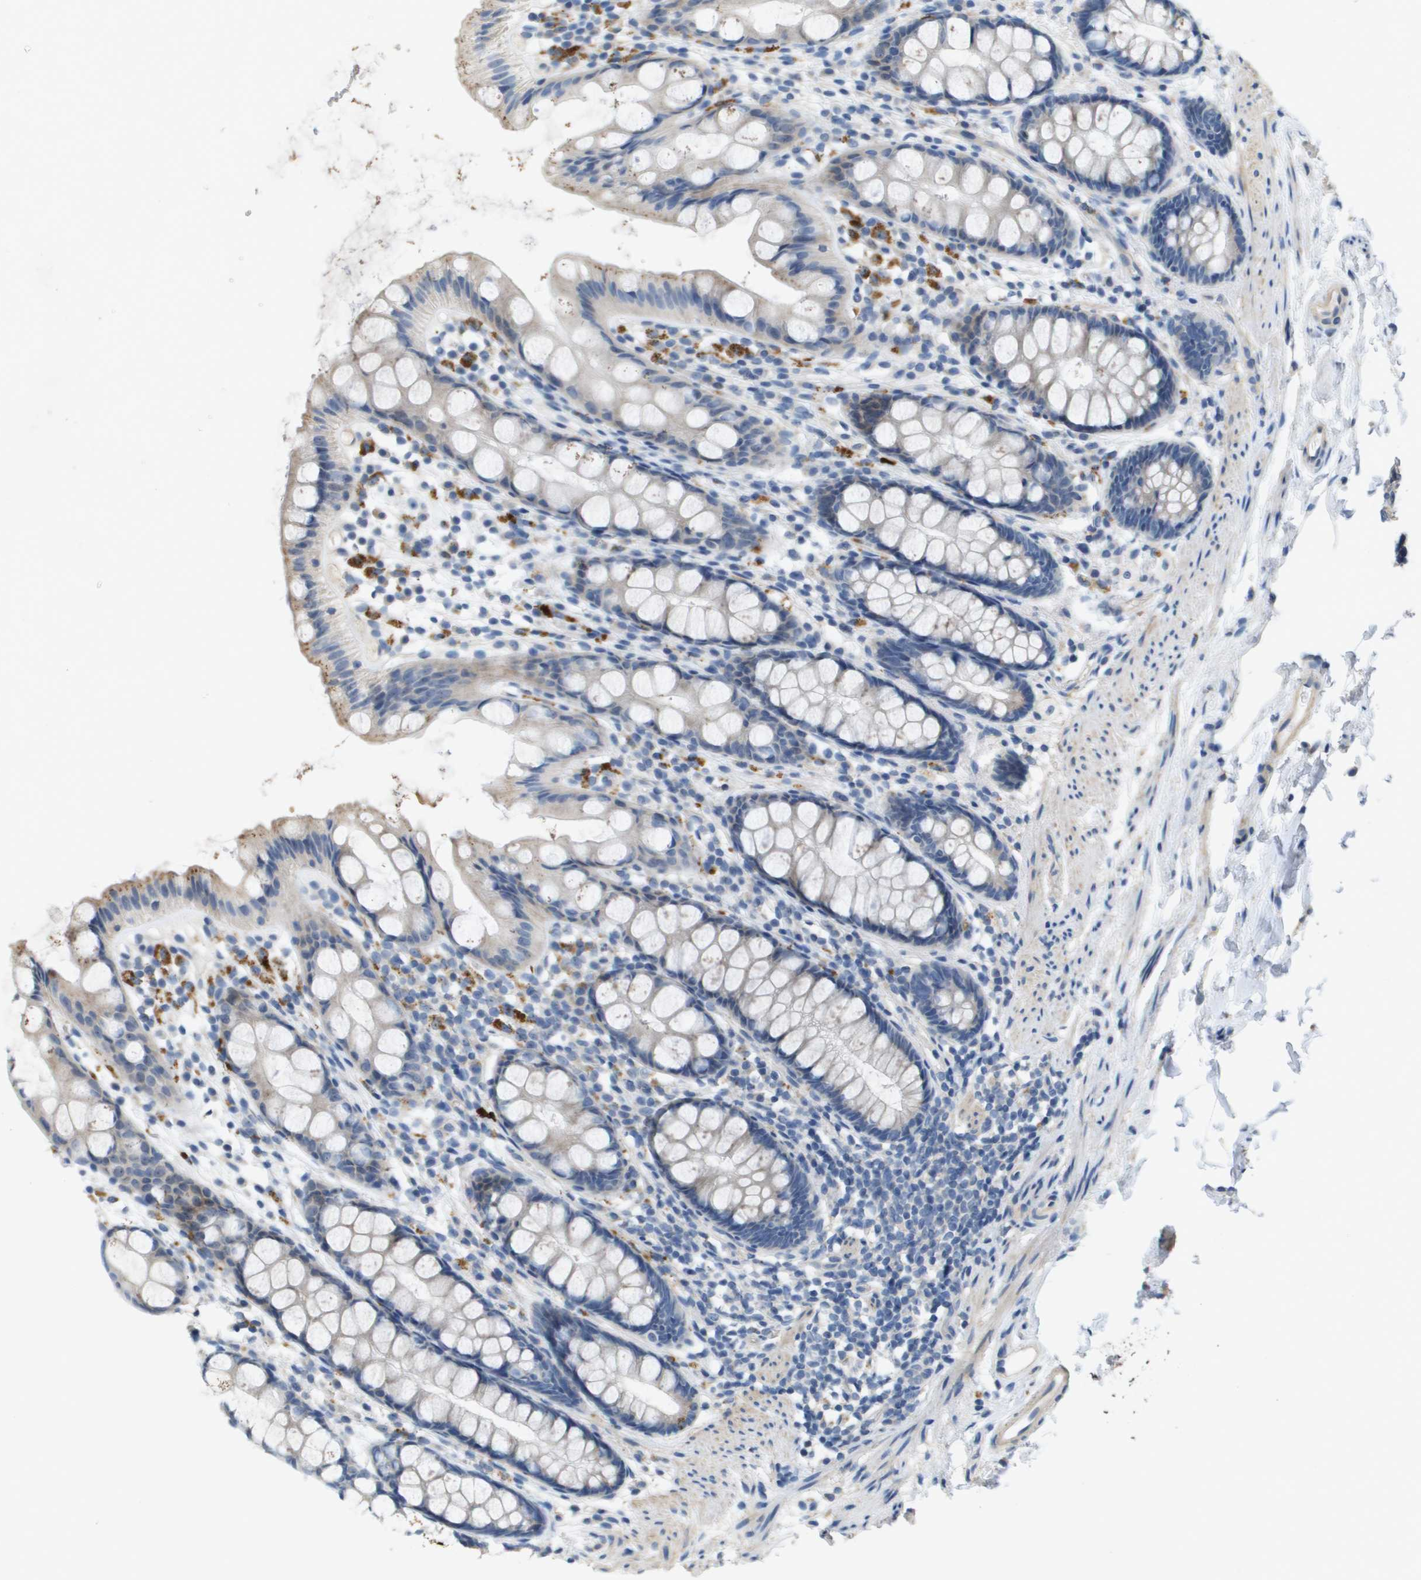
{"staining": {"intensity": "weak", "quantity": "<25%", "location": "cytoplasmic/membranous"}, "tissue": "rectum", "cell_type": "Glandular cells", "image_type": "normal", "snomed": [{"axis": "morphology", "description": "Normal tissue, NOS"}, {"axis": "topography", "description": "Rectum"}], "caption": "Immunohistochemistry (IHC) histopathology image of normal rectum: rectum stained with DAB exhibits no significant protein expression in glandular cells. Nuclei are stained in blue.", "gene": "B3GNT5", "patient": {"sex": "female", "age": 65}}